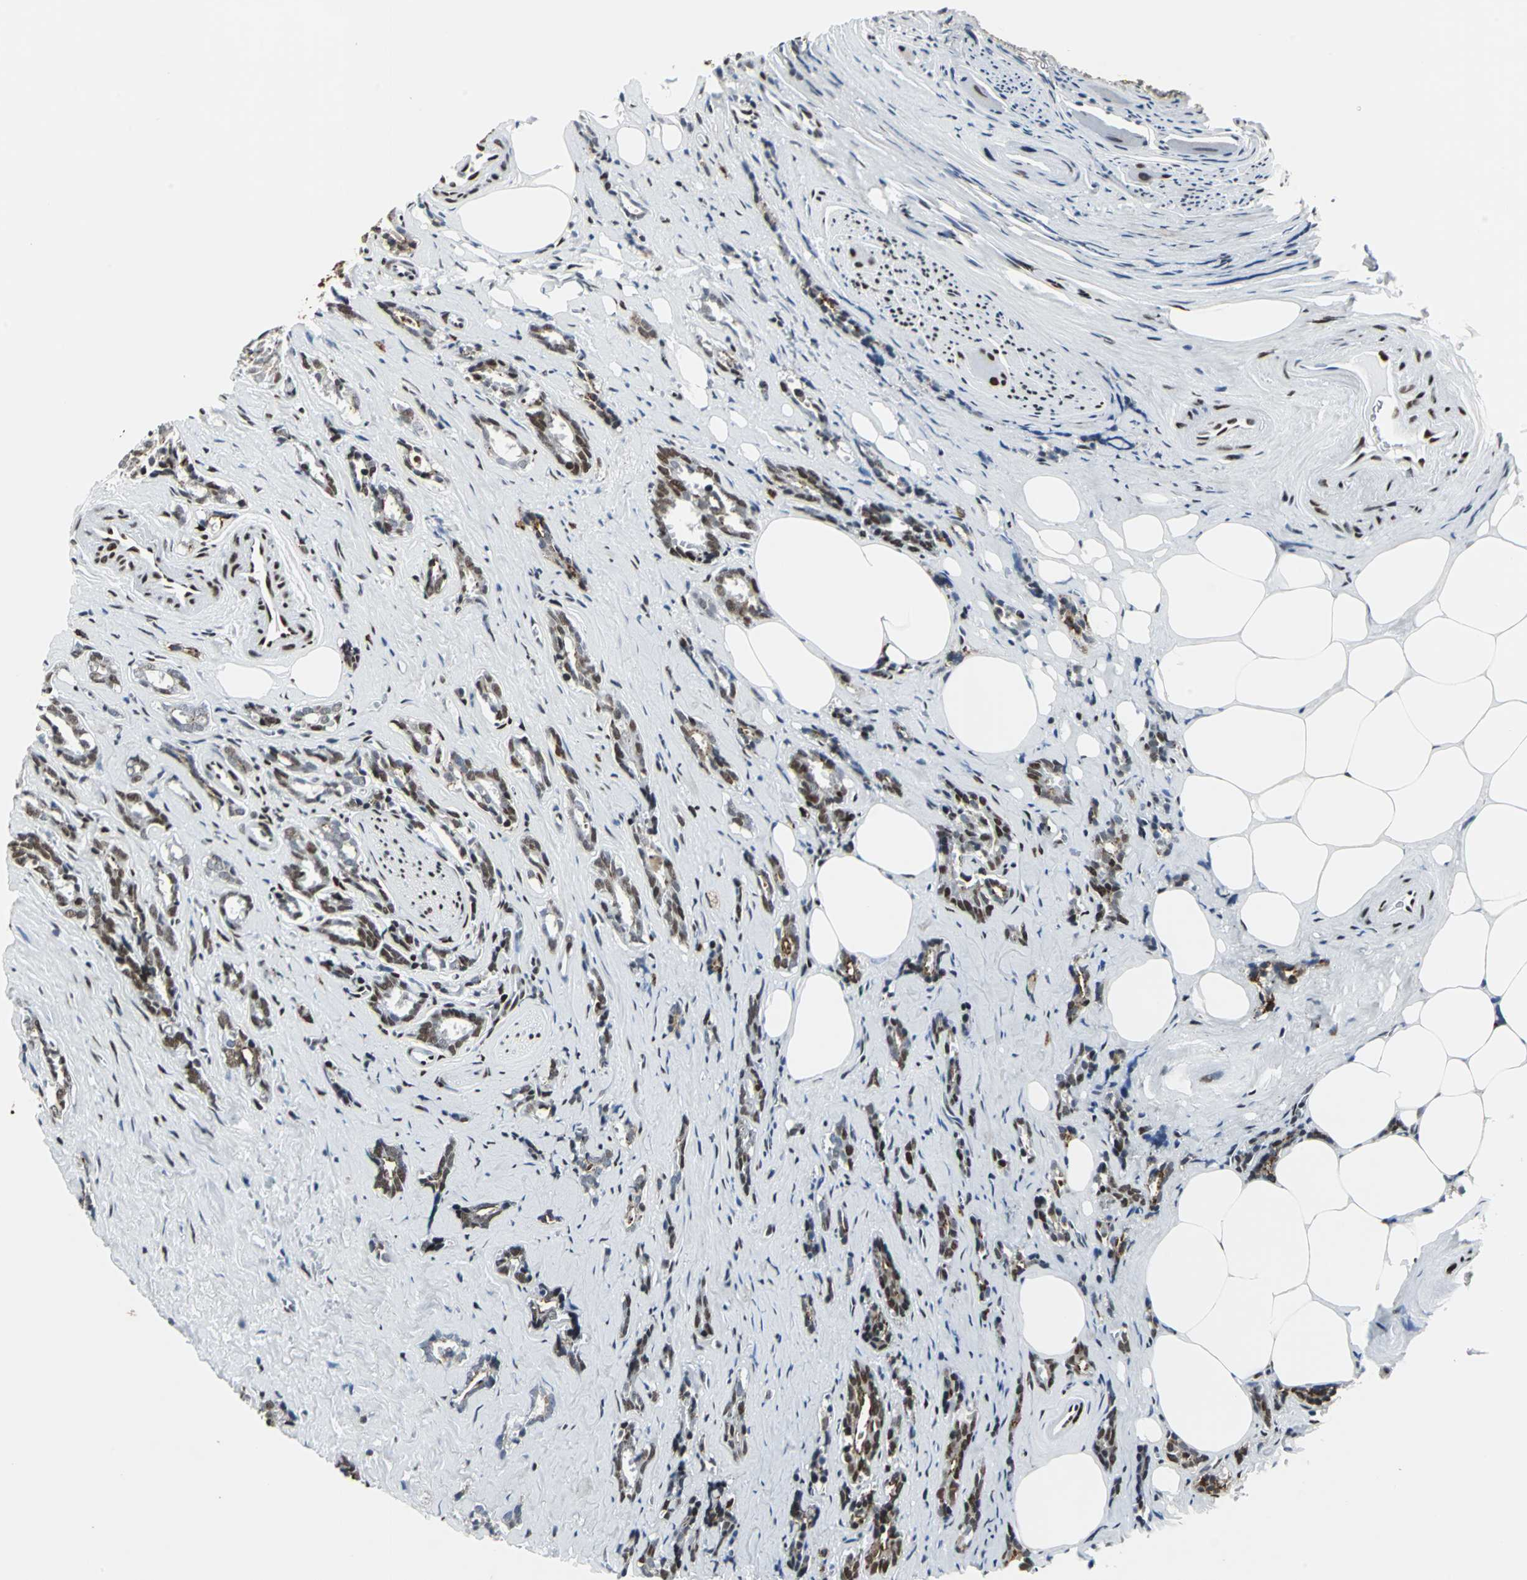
{"staining": {"intensity": "moderate", "quantity": "25%-75%", "location": "nuclear"}, "tissue": "prostate cancer", "cell_type": "Tumor cells", "image_type": "cancer", "snomed": [{"axis": "morphology", "description": "Adenocarcinoma, High grade"}, {"axis": "topography", "description": "Prostate"}], "caption": "Immunohistochemical staining of human prostate high-grade adenocarcinoma reveals medium levels of moderate nuclear staining in about 25%-75% of tumor cells.", "gene": "HDAC2", "patient": {"sex": "male", "age": 67}}